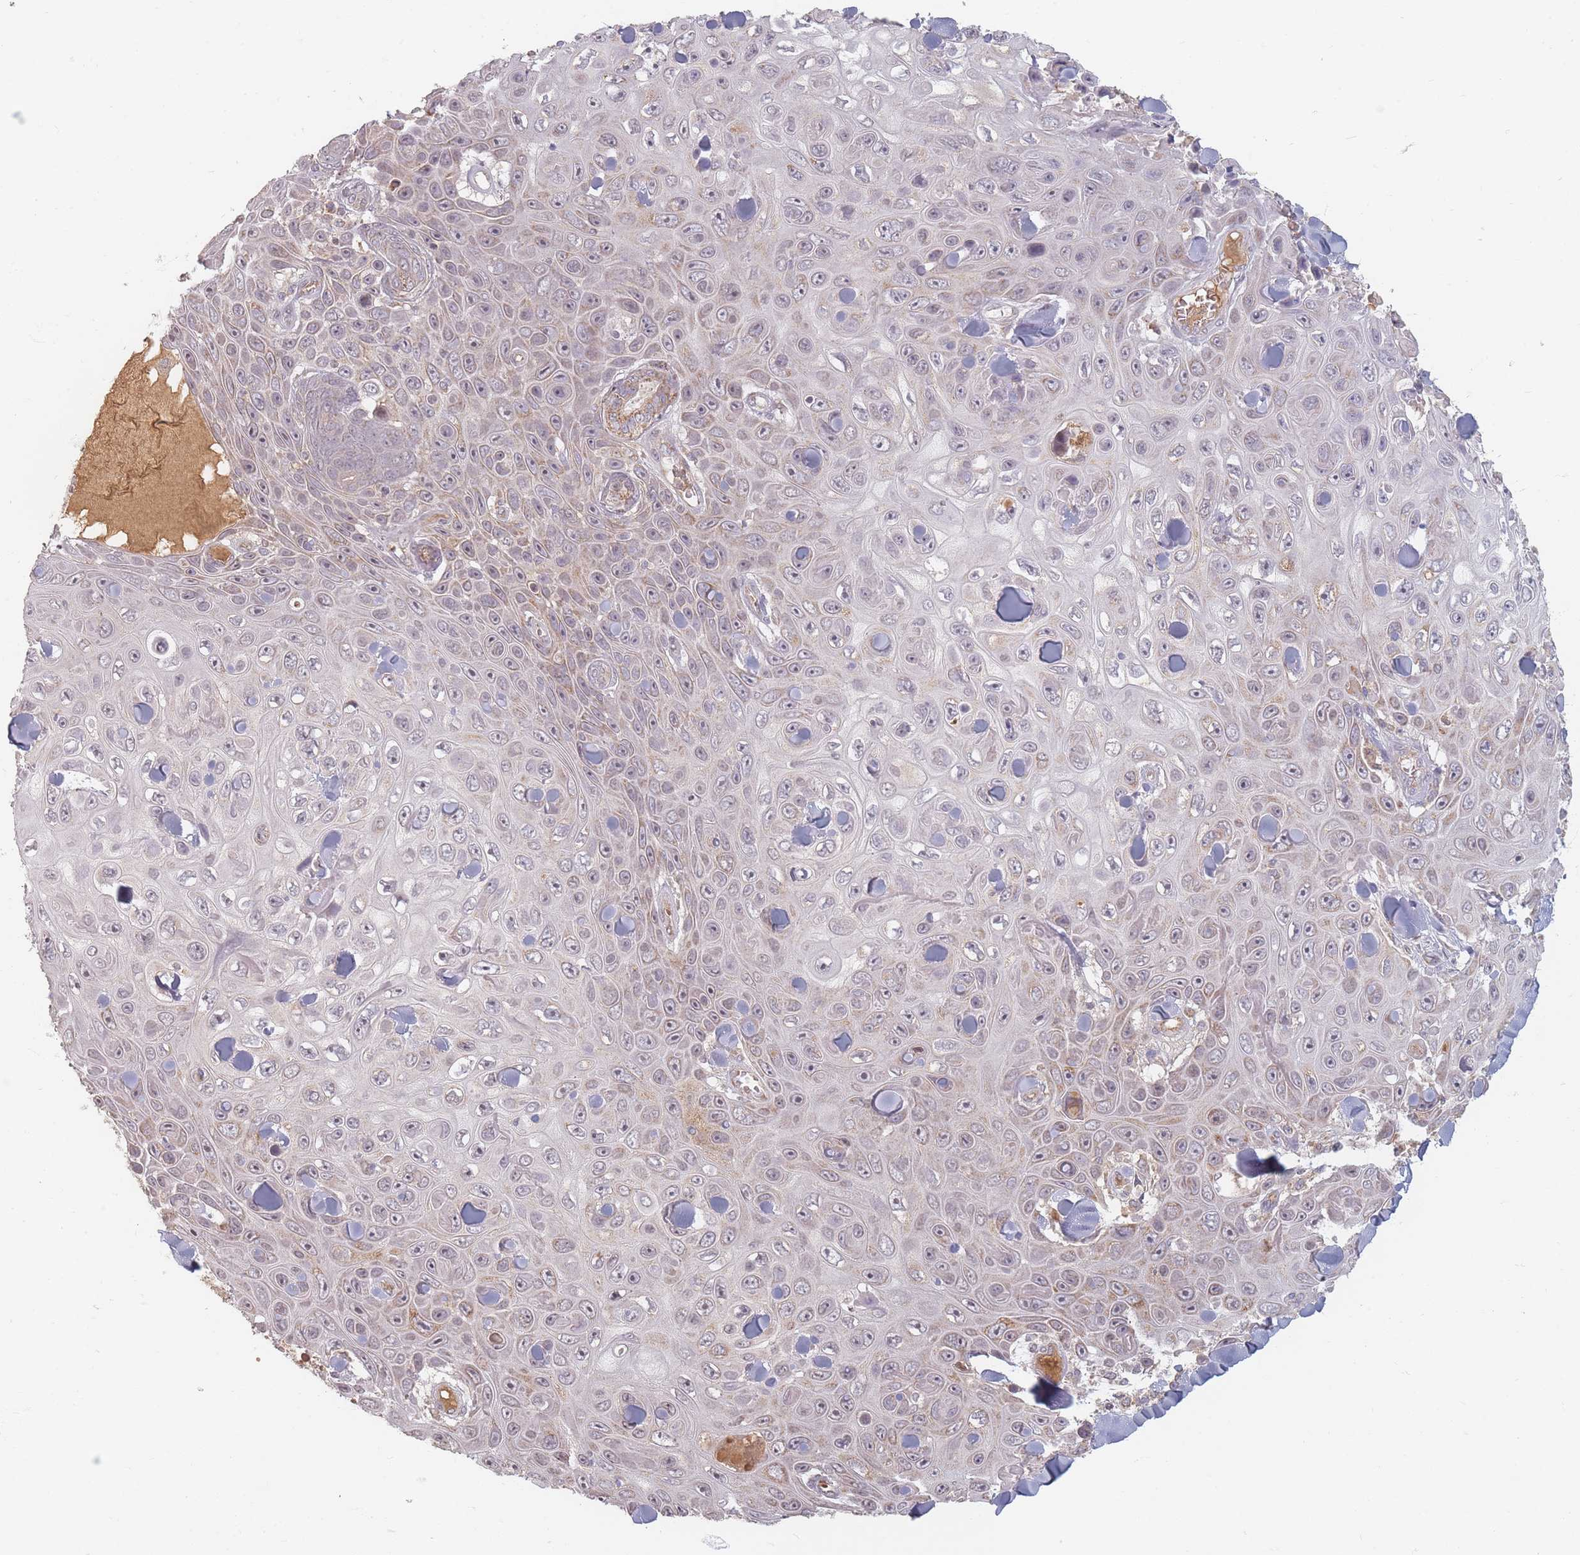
{"staining": {"intensity": "moderate", "quantity": "<25%", "location": "cytoplasmic/membranous"}, "tissue": "skin cancer", "cell_type": "Tumor cells", "image_type": "cancer", "snomed": [{"axis": "morphology", "description": "Squamous cell carcinoma, NOS"}, {"axis": "topography", "description": "Skin"}], "caption": "Squamous cell carcinoma (skin) tissue demonstrates moderate cytoplasmic/membranous positivity in about <25% of tumor cells (brown staining indicates protein expression, while blue staining denotes nuclei).", "gene": "OR2M4", "patient": {"sex": "male", "age": 82}}